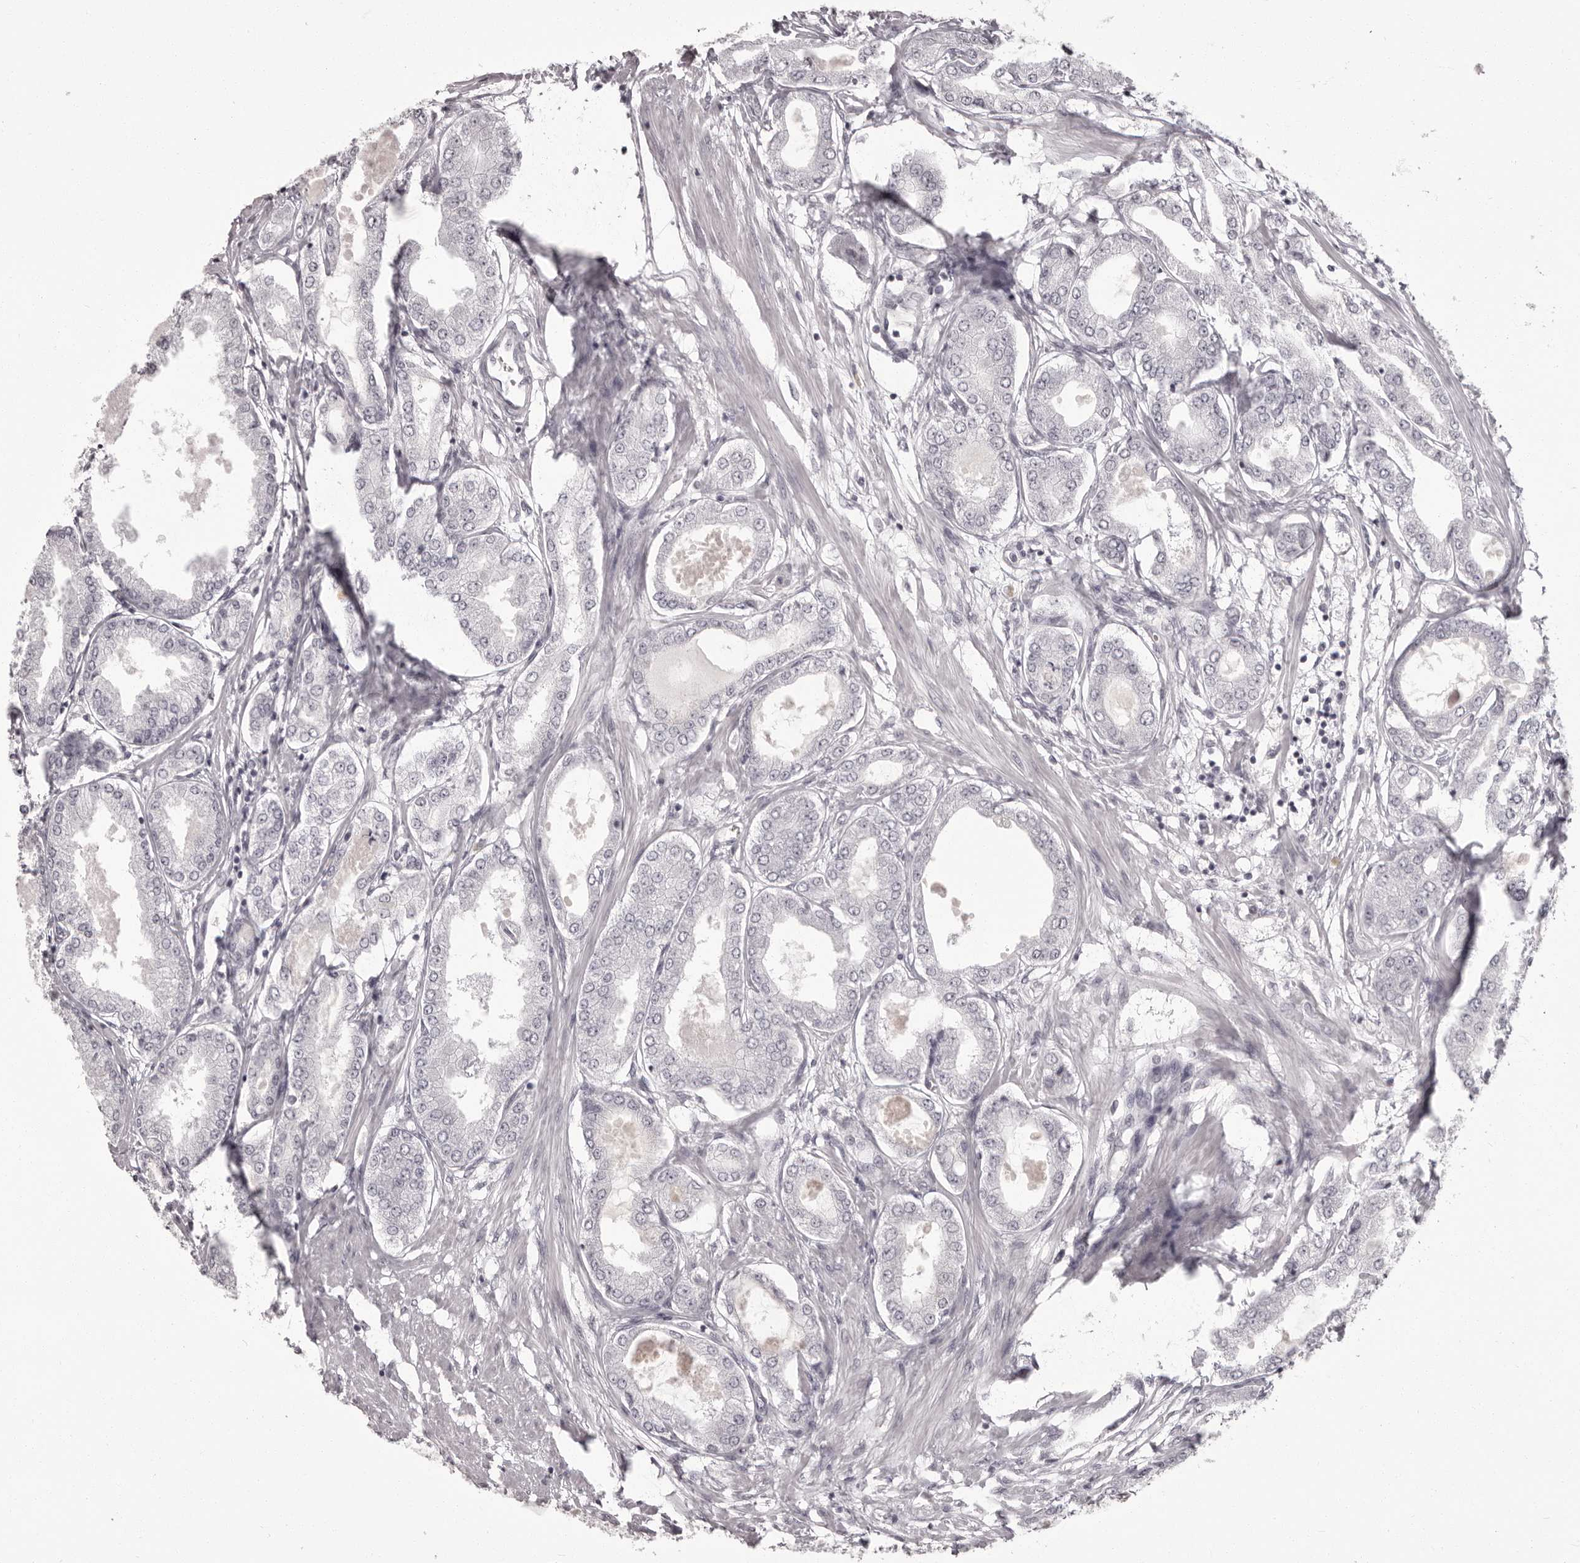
{"staining": {"intensity": "negative", "quantity": "none", "location": "none"}, "tissue": "prostate cancer", "cell_type": "Tumor cells", "image_type": "cancer", "snomed": [{"axis": "morphology", "description": "Adenocarcinoma, Low grade"}, {"axis": "topography", "description": "Prostate"}], "caption": "IHC of low-grade adenocarcinoma (prostate) shows no expression in tumor cells. (DAB (3,3'-diaminobenzidine) immunohistochemistry (IHC), high magnification).", "gene": "C8orf74", "patient": {"sex": "male", "age": 63}}